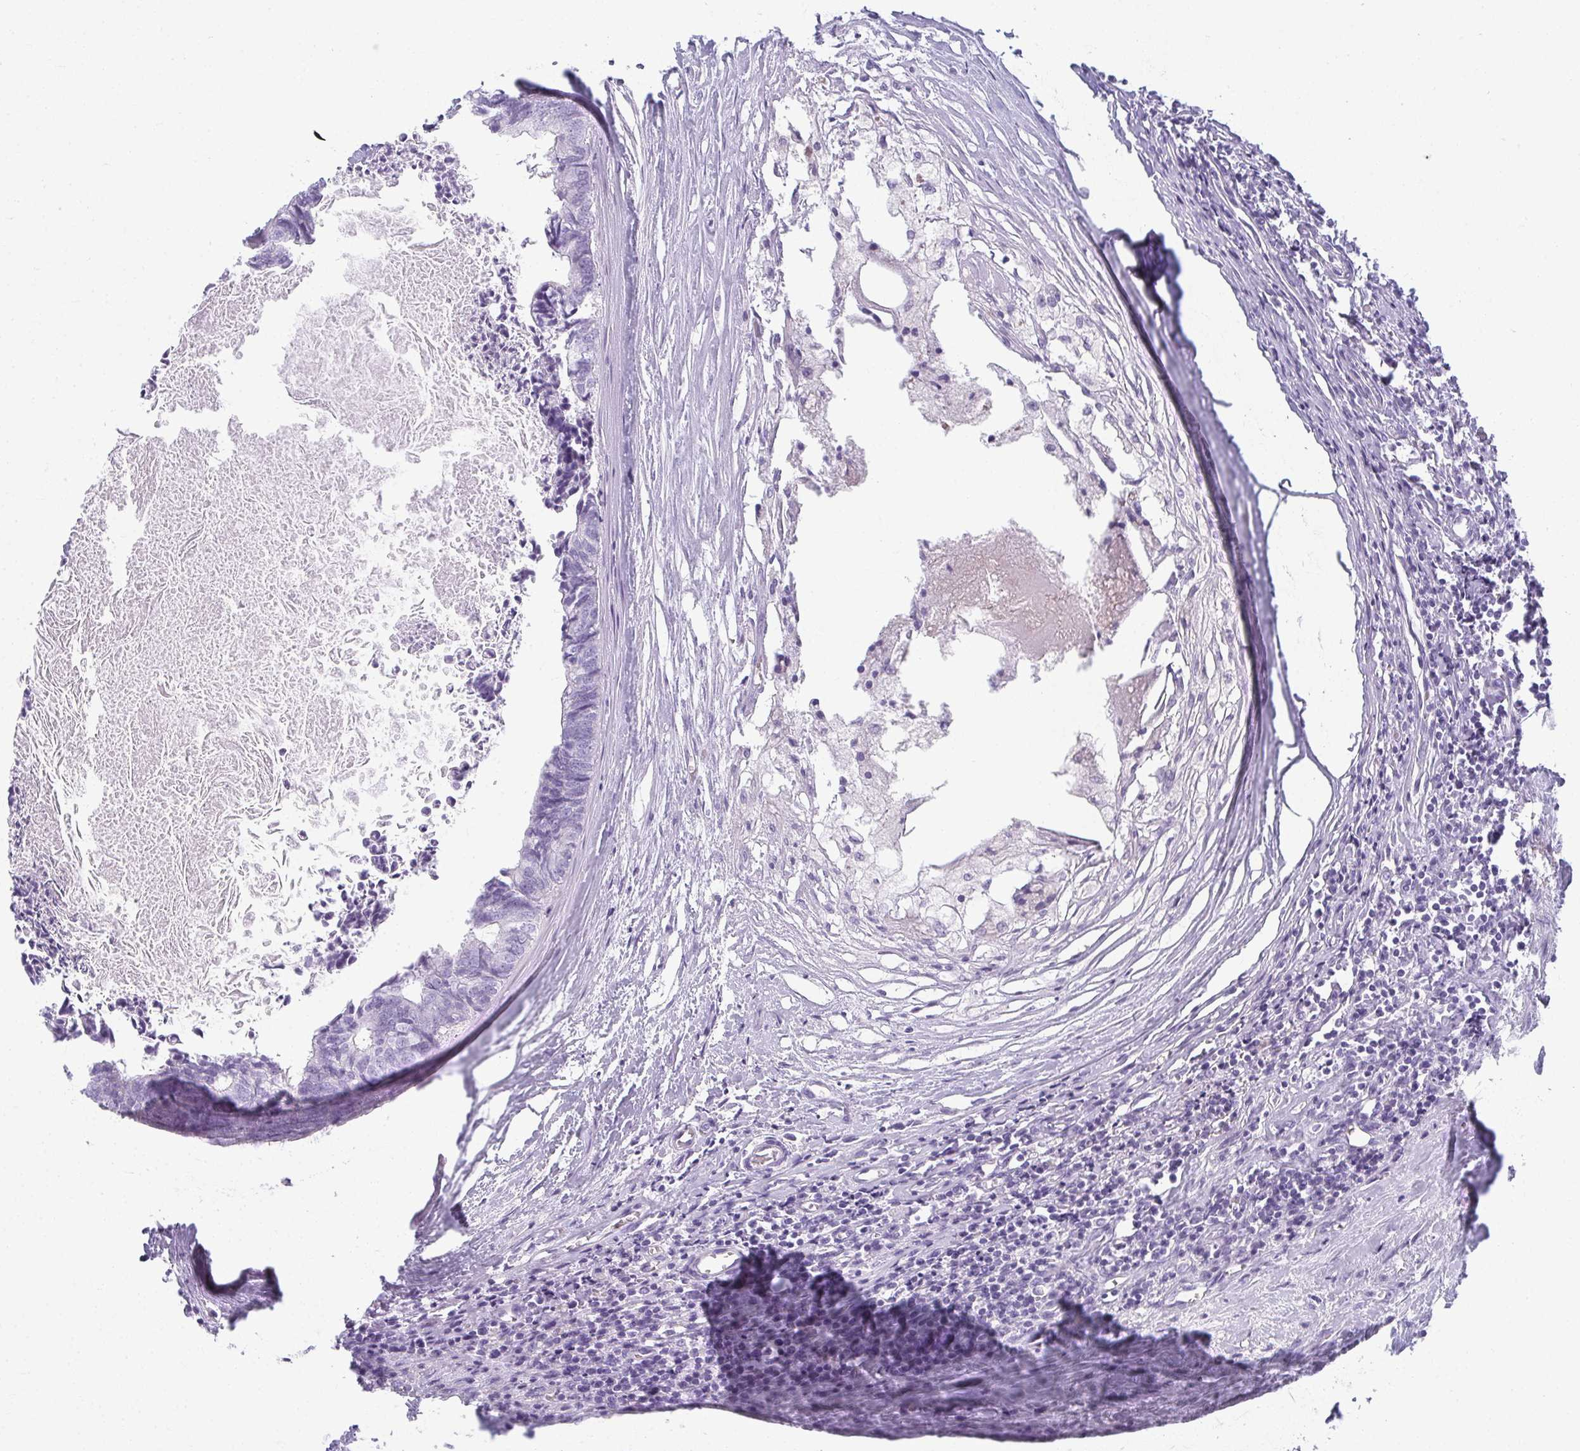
{"staining": {"intensity": "negative", "quantity": "none", "location": "none"}, "tissue": "colorectal cancer", "cell_type": "Tumor cells", "image_type": "cancer", "snomed": [{"axis": "morphology", "description": "Adenocarcinoma, NOS"}, {"axis": "topography", "description": "Colon"}, {"axis": "topography", "description": "Rectum"}], "caption": "Photomicrograph shows no significant protein positivity in tumor cells of colorectal adenocarcinoma. (Brightfield microscopy of DAB IHC at high magnification).", "gene": "MOBP", "patient": {"sex": "male", "age": 57}}